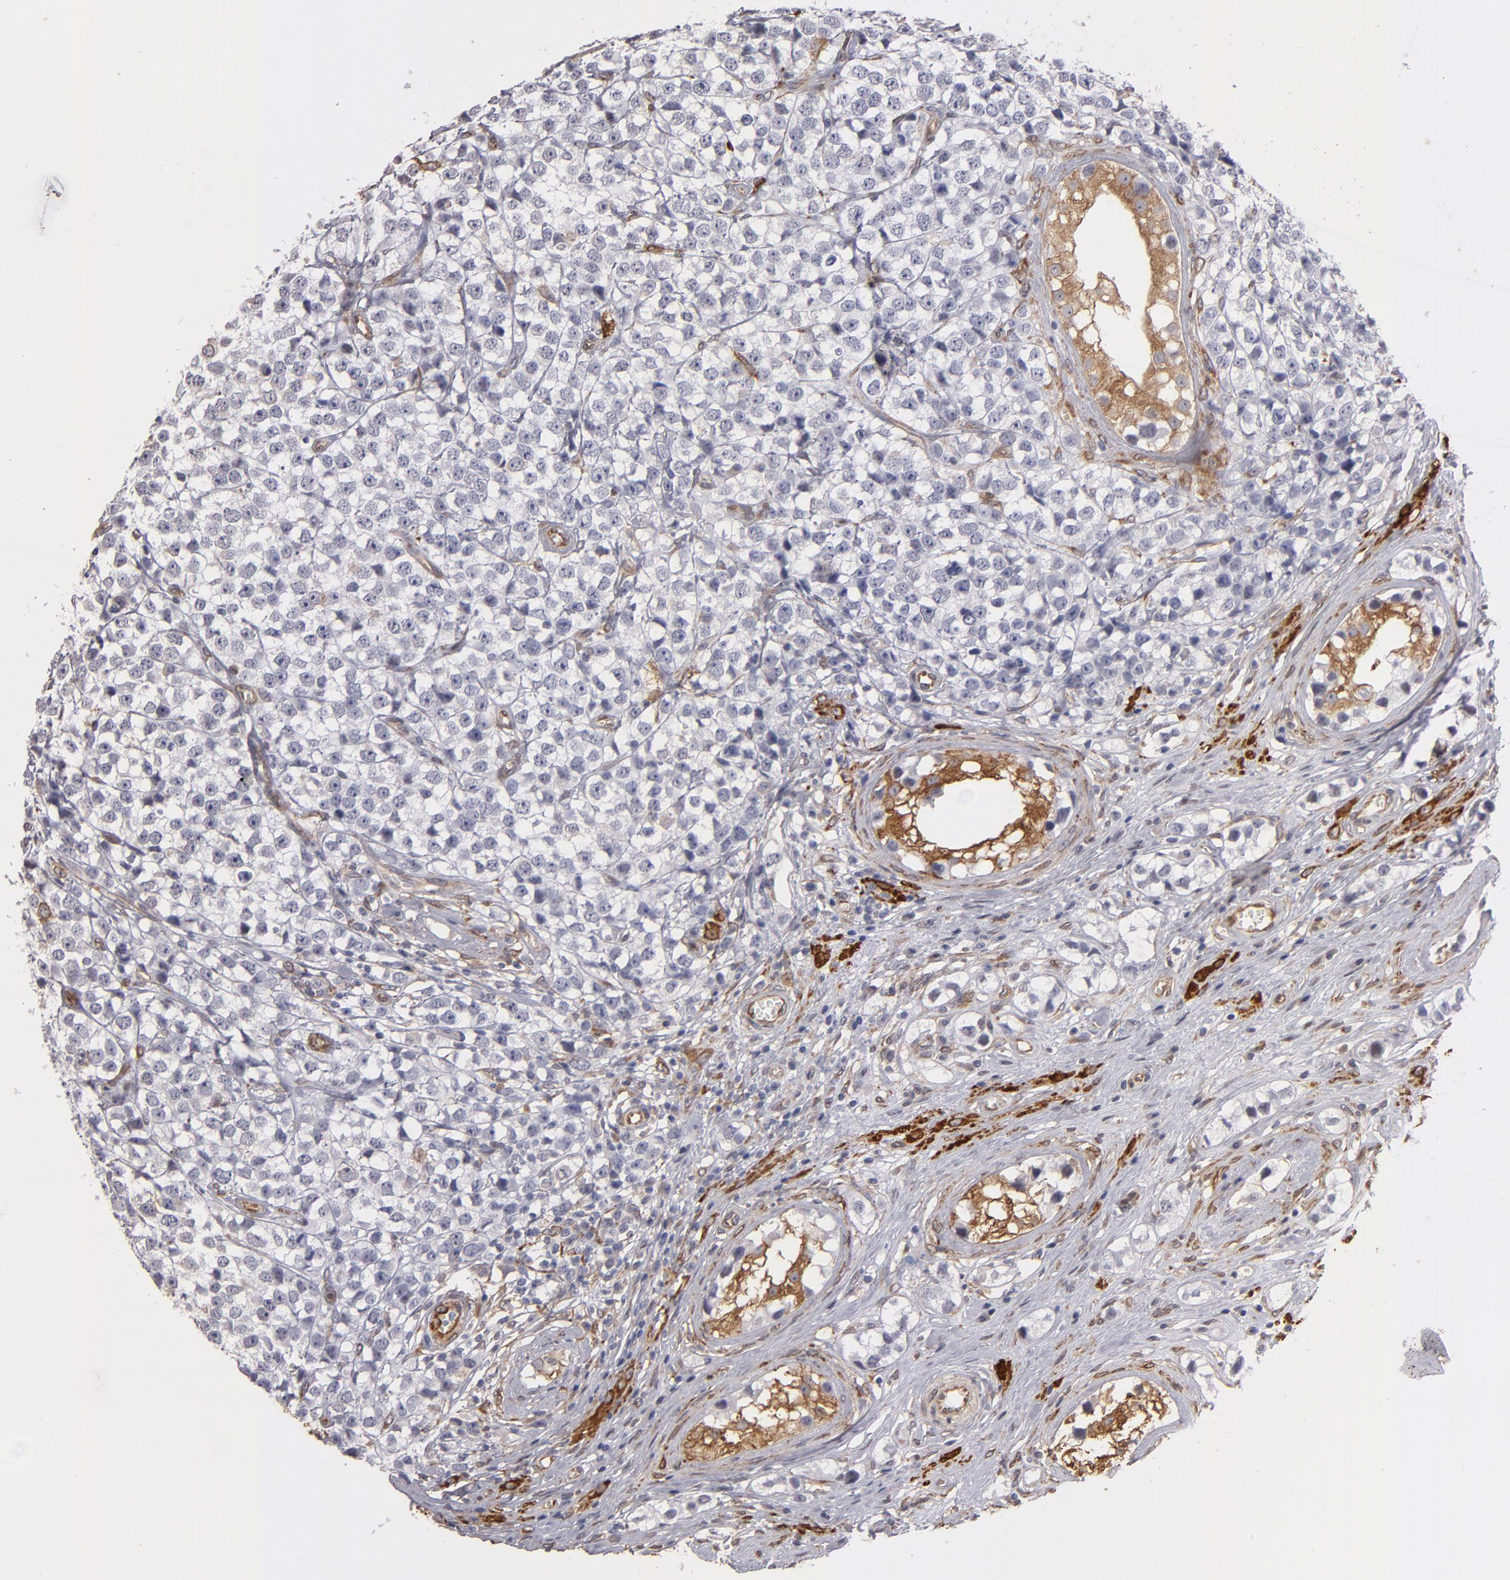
{"staining": {"intensity": "weak", "quantity": "<25%", "location": "cytoplasmic/membranous"}, "tissue": "testis cancer", "cell_type": "Tumor cells", "image_type": "cancer", "snomed": [{"axis": "morphology", "description": "Seminoma, NOS"}, {"axis": "topography", "description": "Testis"}], "caption": "Protein analysis of seminoma (testis) displays no significant staining in tumor cells.", "gene": "PGRMC1", "patient": {"sex": "male", "age": 25}}